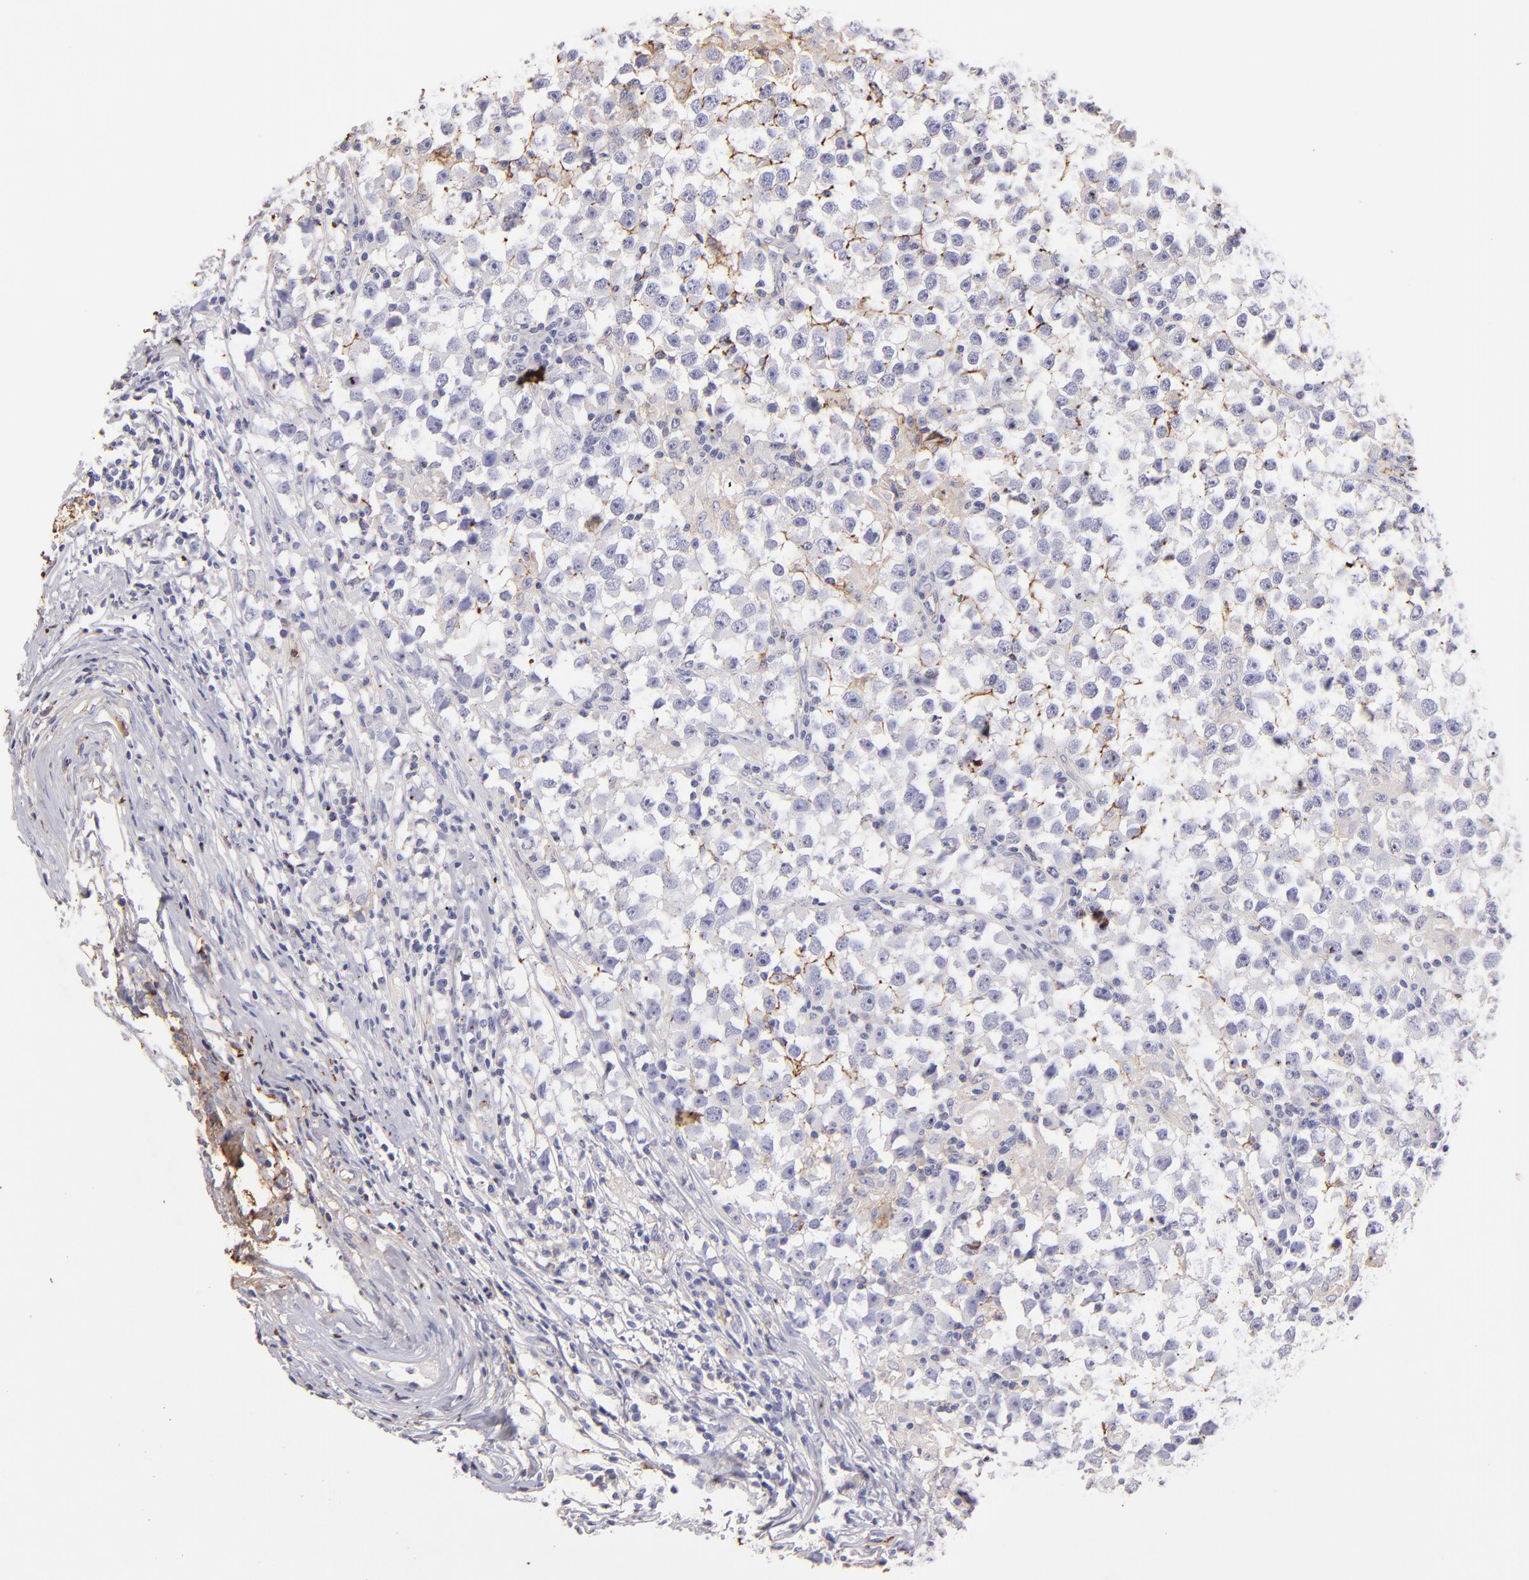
{"staining": {"intensity": "moderate", "quantity": "<25%", "location": "cytoplasmic/membranous"}, "tissue": "testis cancer", "cell_type": "Tumor cells", "image_type": "cancer", "snomed": [{"axis": "morphology", "description": "Seminoma, NOS"}, {"axis": "topography", "description": "Testis"}], "caption": "Immunohistochemistry staining of seminoma (testis), which reveals low levels of moderate cytoplasmic/membranous positivity in approximately <25% of tumor cells indicating moderate cytoplasmic/membranous protein positivity. The staining was performed using DAB (3,3'-diaminobenzidine) (brown) for protein detection and nuclei were counterstained in hematoxylin (blue).", "gene": "FGB", "patient": {"sex": "male", "age": 33}}